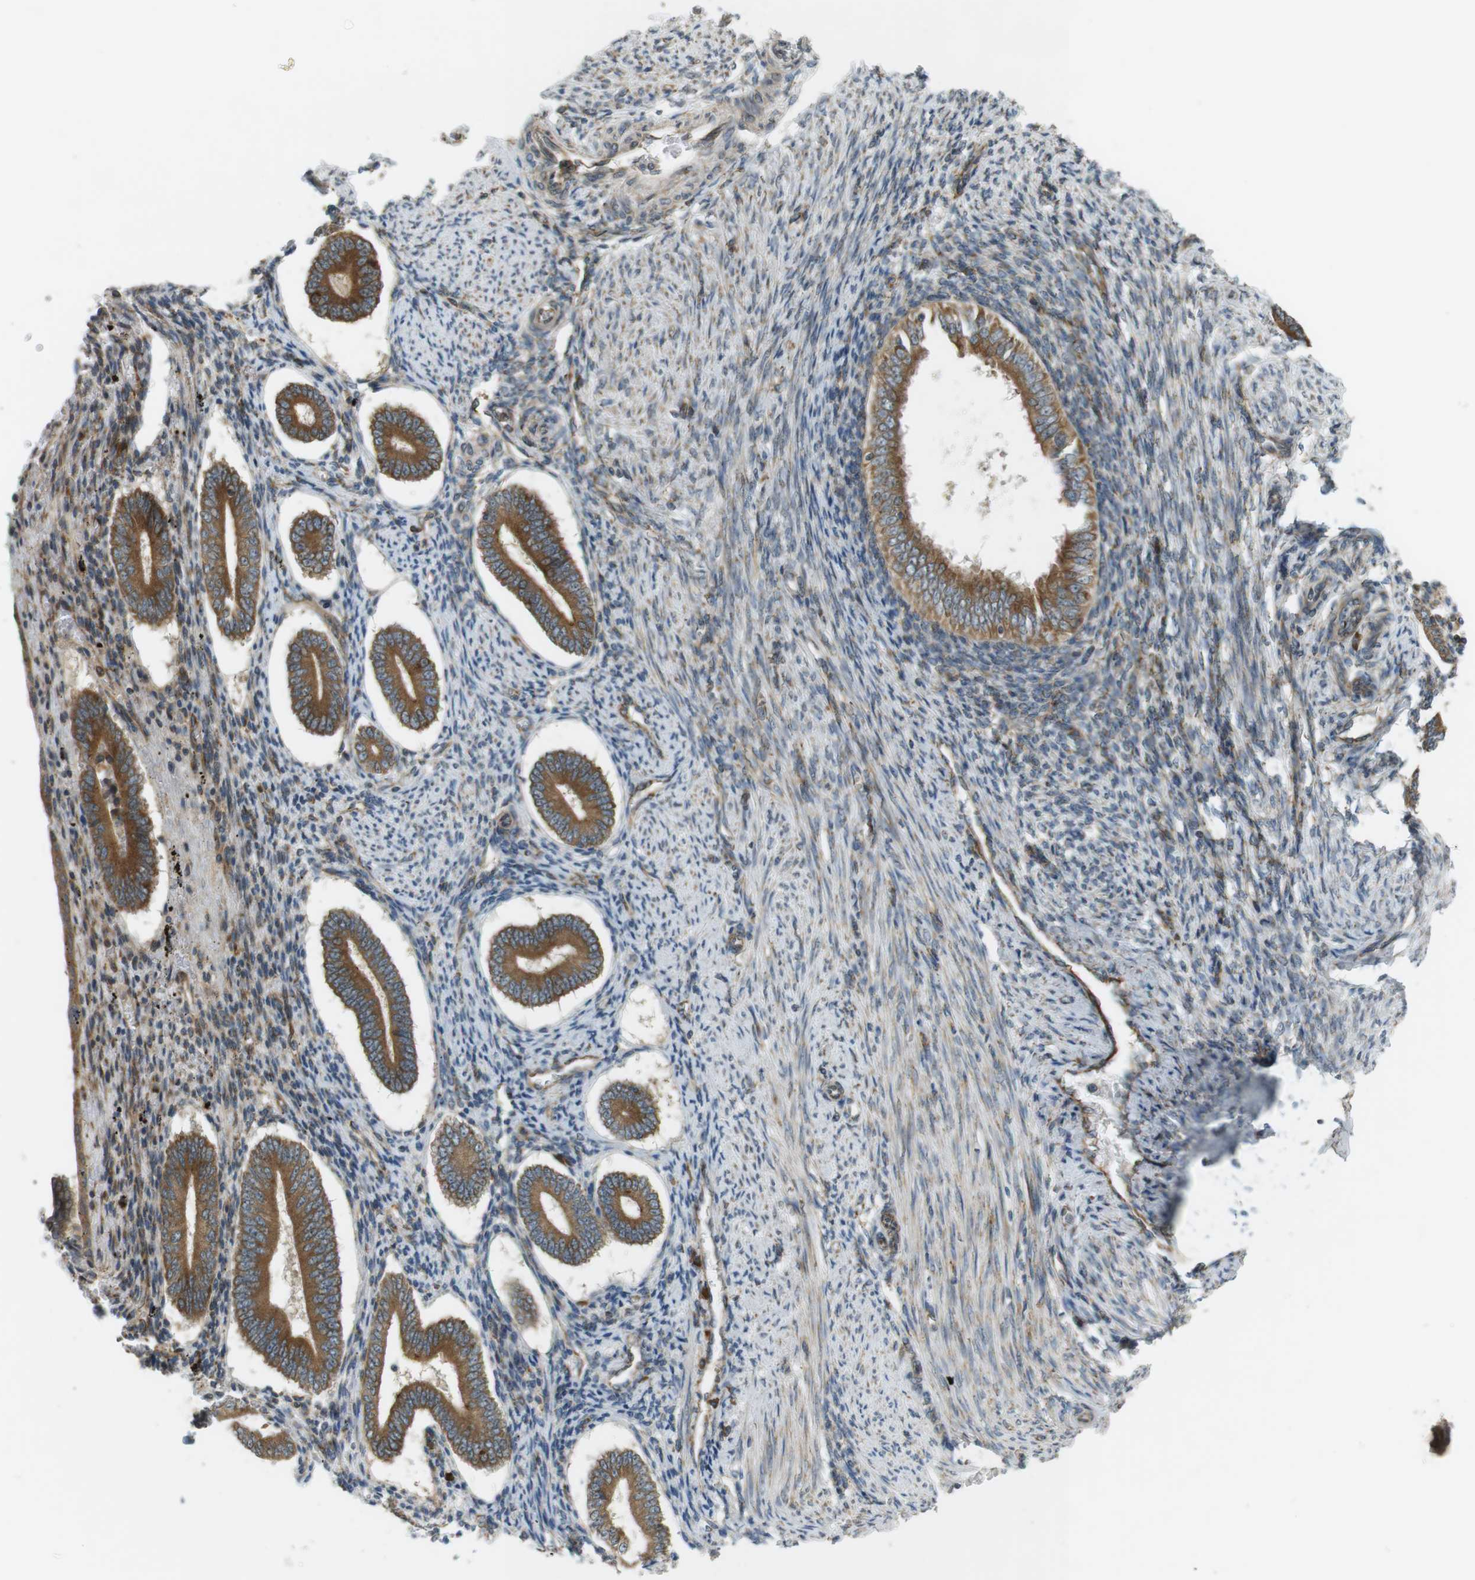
{"staining": {"intensity": "strong", "quantity": "25%-75%", "location": "cytoplasmic/membranous"}, "tissue": "endometrium", "cell_type": "Cells in endometrial stroma", "image_type": "normal", "snomed": [{"axis": "morphology", "description": "Normal tissue, NOS"}, {"axis": "topography", "description": "Endometrium"}], "caption": "This image reveals immunohistochemistry staining of benign human endometrium, with high strong cytoplasmic/membranous expression in about 25%-75% of cells in endometrial stroma.", "gene": "SLC41A1", "patient": {"sex": "female", "age": 42}}